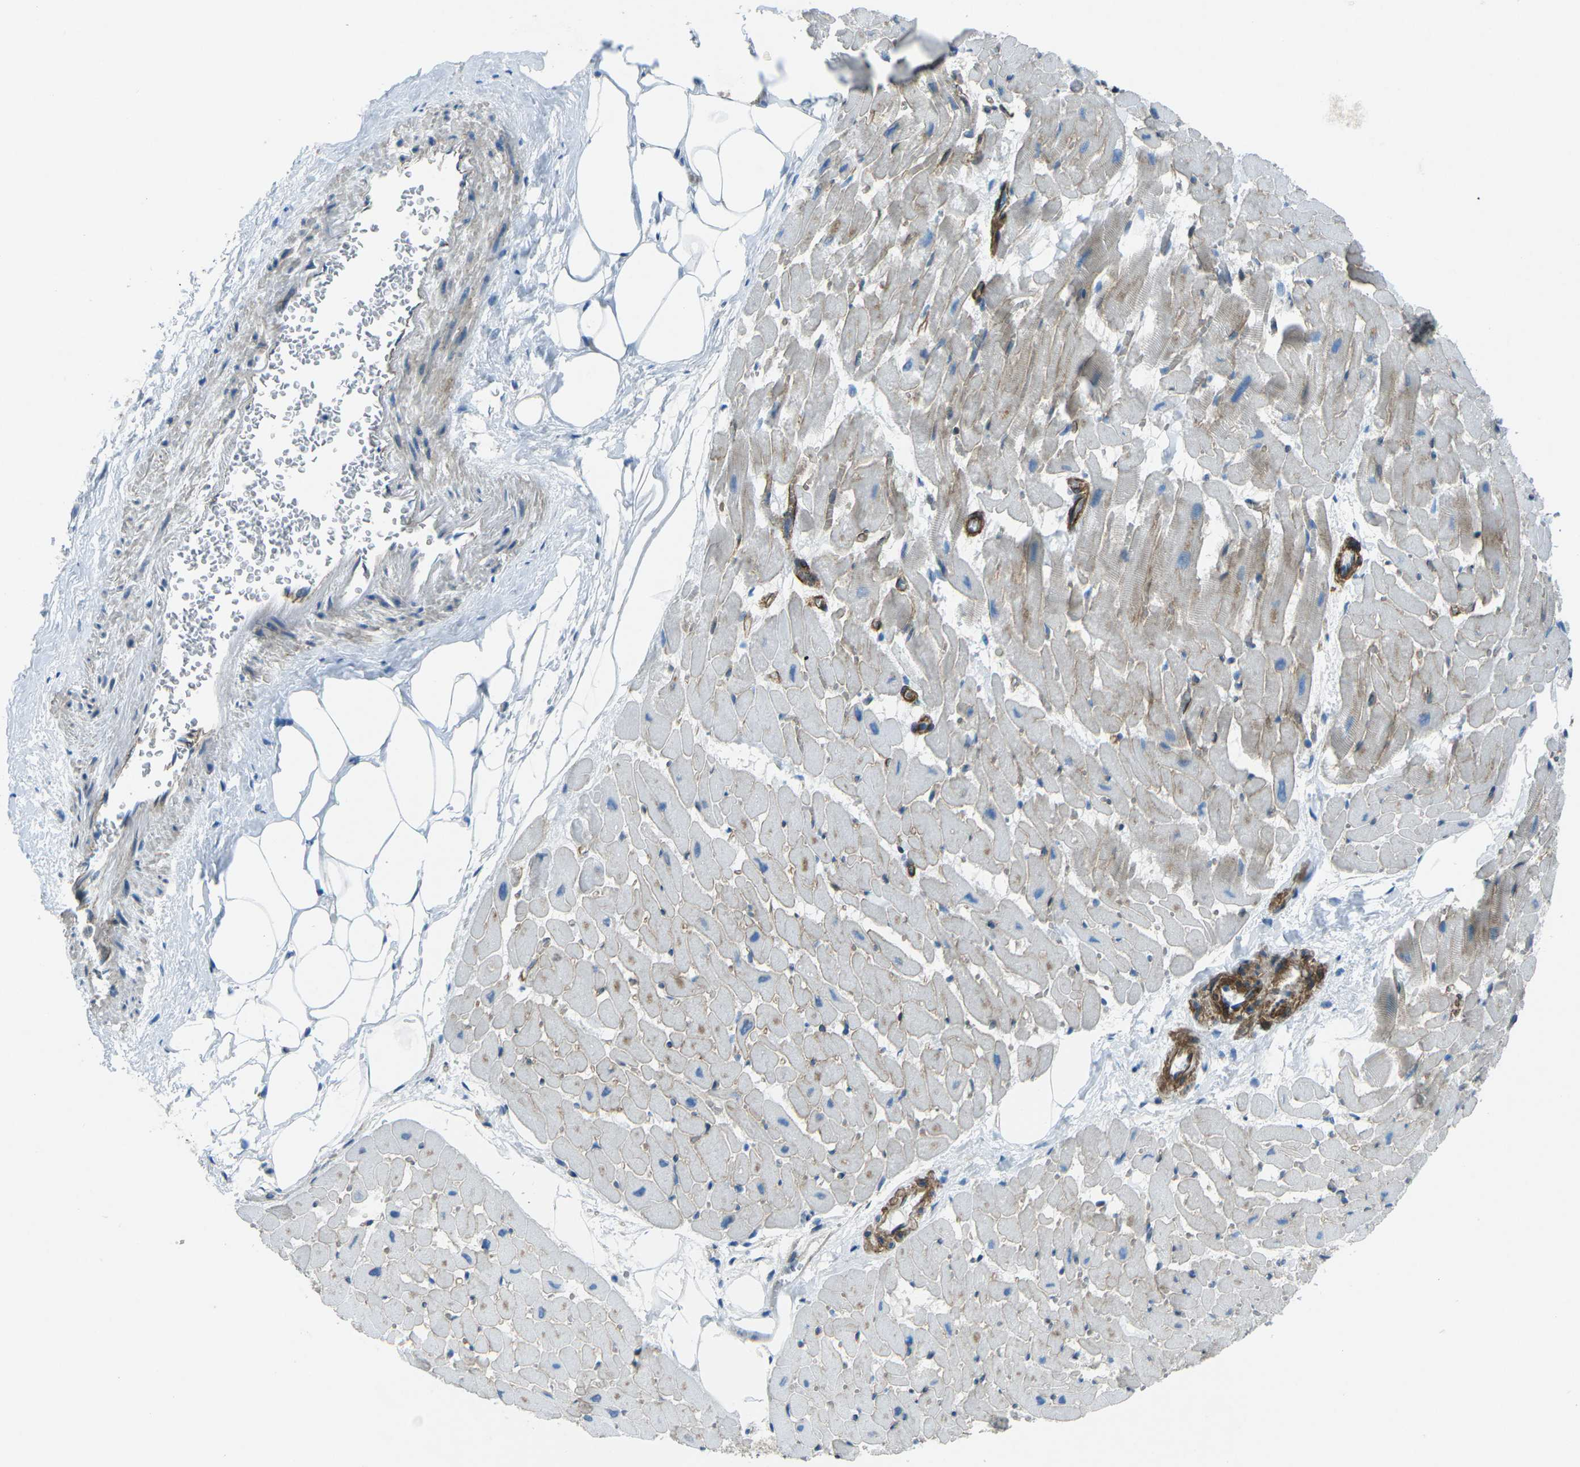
{"staining": {"intensity": "weak", "quantity": "<25%", "location": "cytoplasmic/membranous"}, "tissue": "heart muscle", "cell_type": "Cardiomyocytes", "image_type": "normal", "snomed": [{"axis": "morphology", "description": "Normal tissue, NOS"}, {"axis": "topography", "description": "Heart"}], "caption": "DAB (3,3'-diaminobenzidine) immunohistochemical staining of benign heart muscle displays no significant expression in cardiomyocytes.", "gene": "UTRN", "patient": {"sex": "female", "age": 19}}